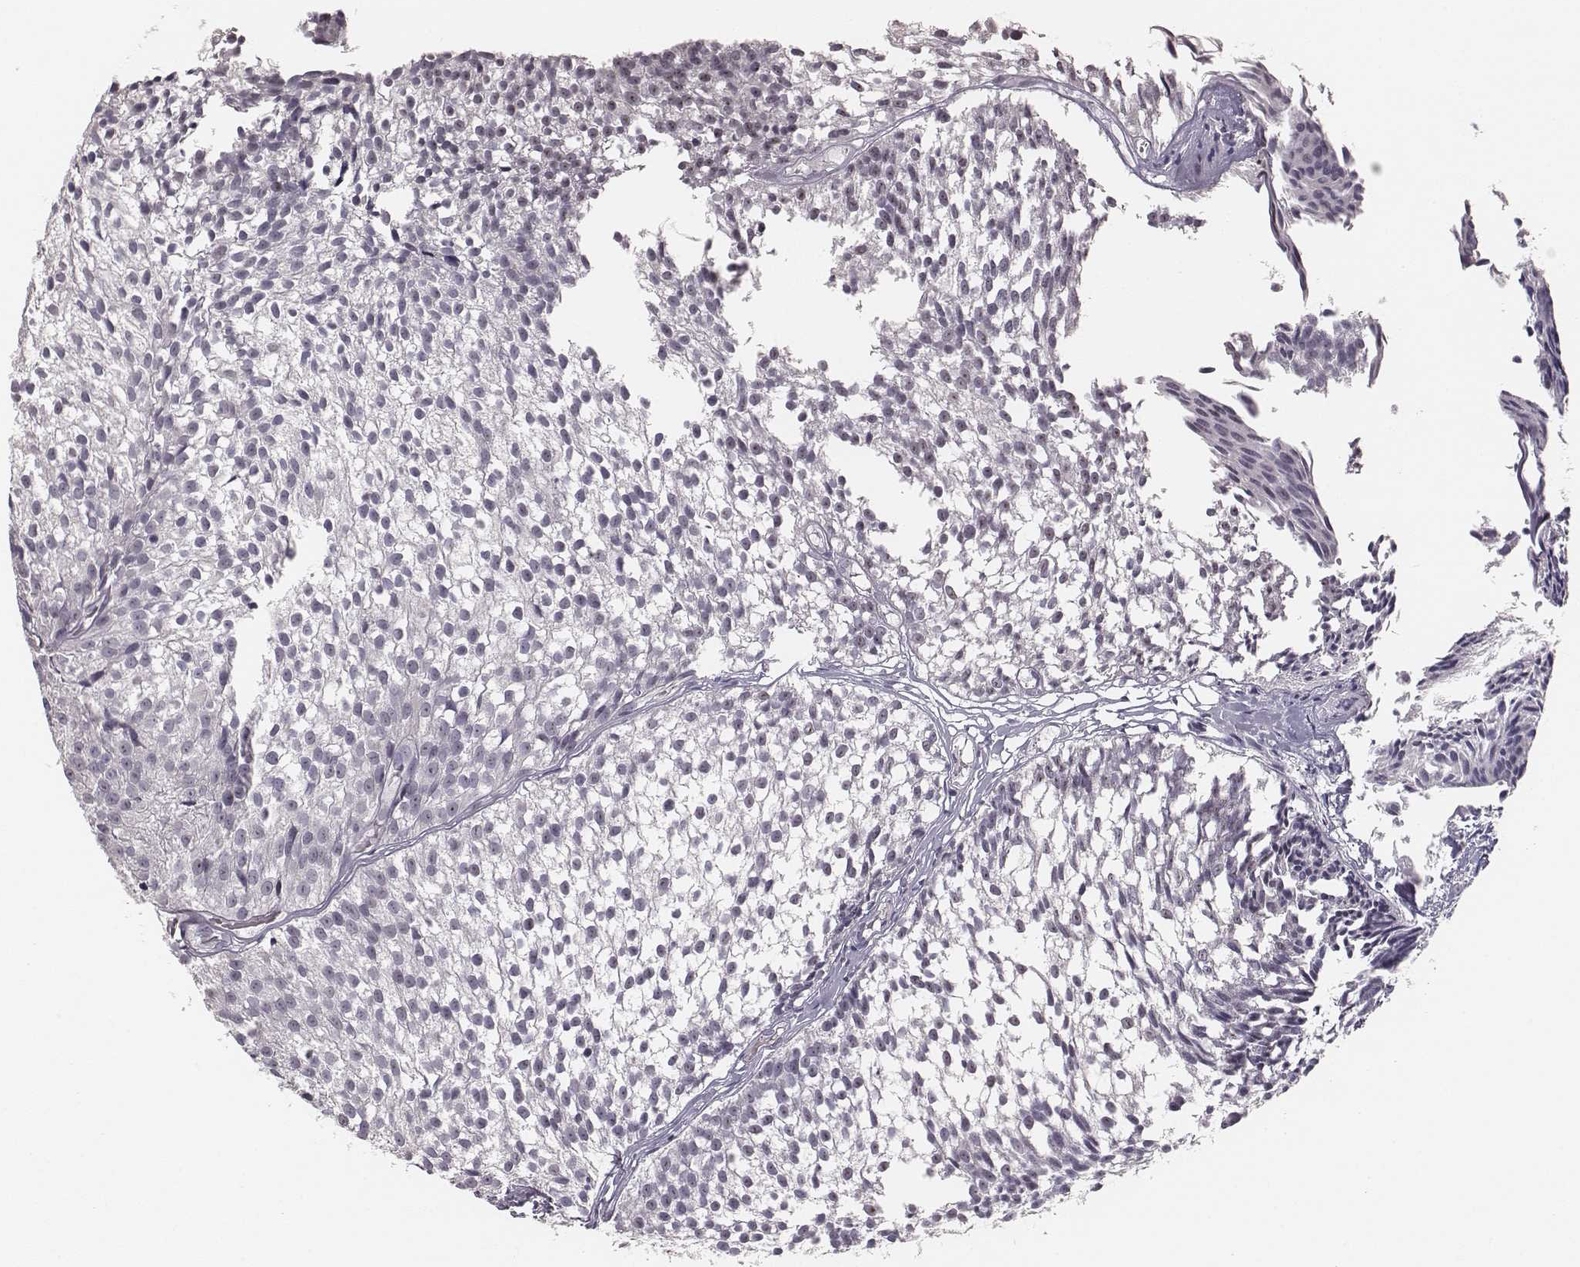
{"staining": {"intensity": "negative", "quantity": "none", "location": "none"}, "tissue": "urothelial cancer", "cell_type": "Tumor cells", "image_type": "cancer", "snomed": [{"axis": "morphology", "description": "Urothelial carcinoma, Low grade"}, {"axis": "topography", "description": "Urinary bladder"}], "caption": "This photomicrograph is of urothelial cancer stained with IHC to label a protein in brown with the nuclei are counter-stained blue. There is no positivity in tumor cells. (DAB (3,3'-diaminobenzidine) immunohistochemistry, high magnification).", "gene": "NIFK", "patient": {"sex": "male", "age": 63}}